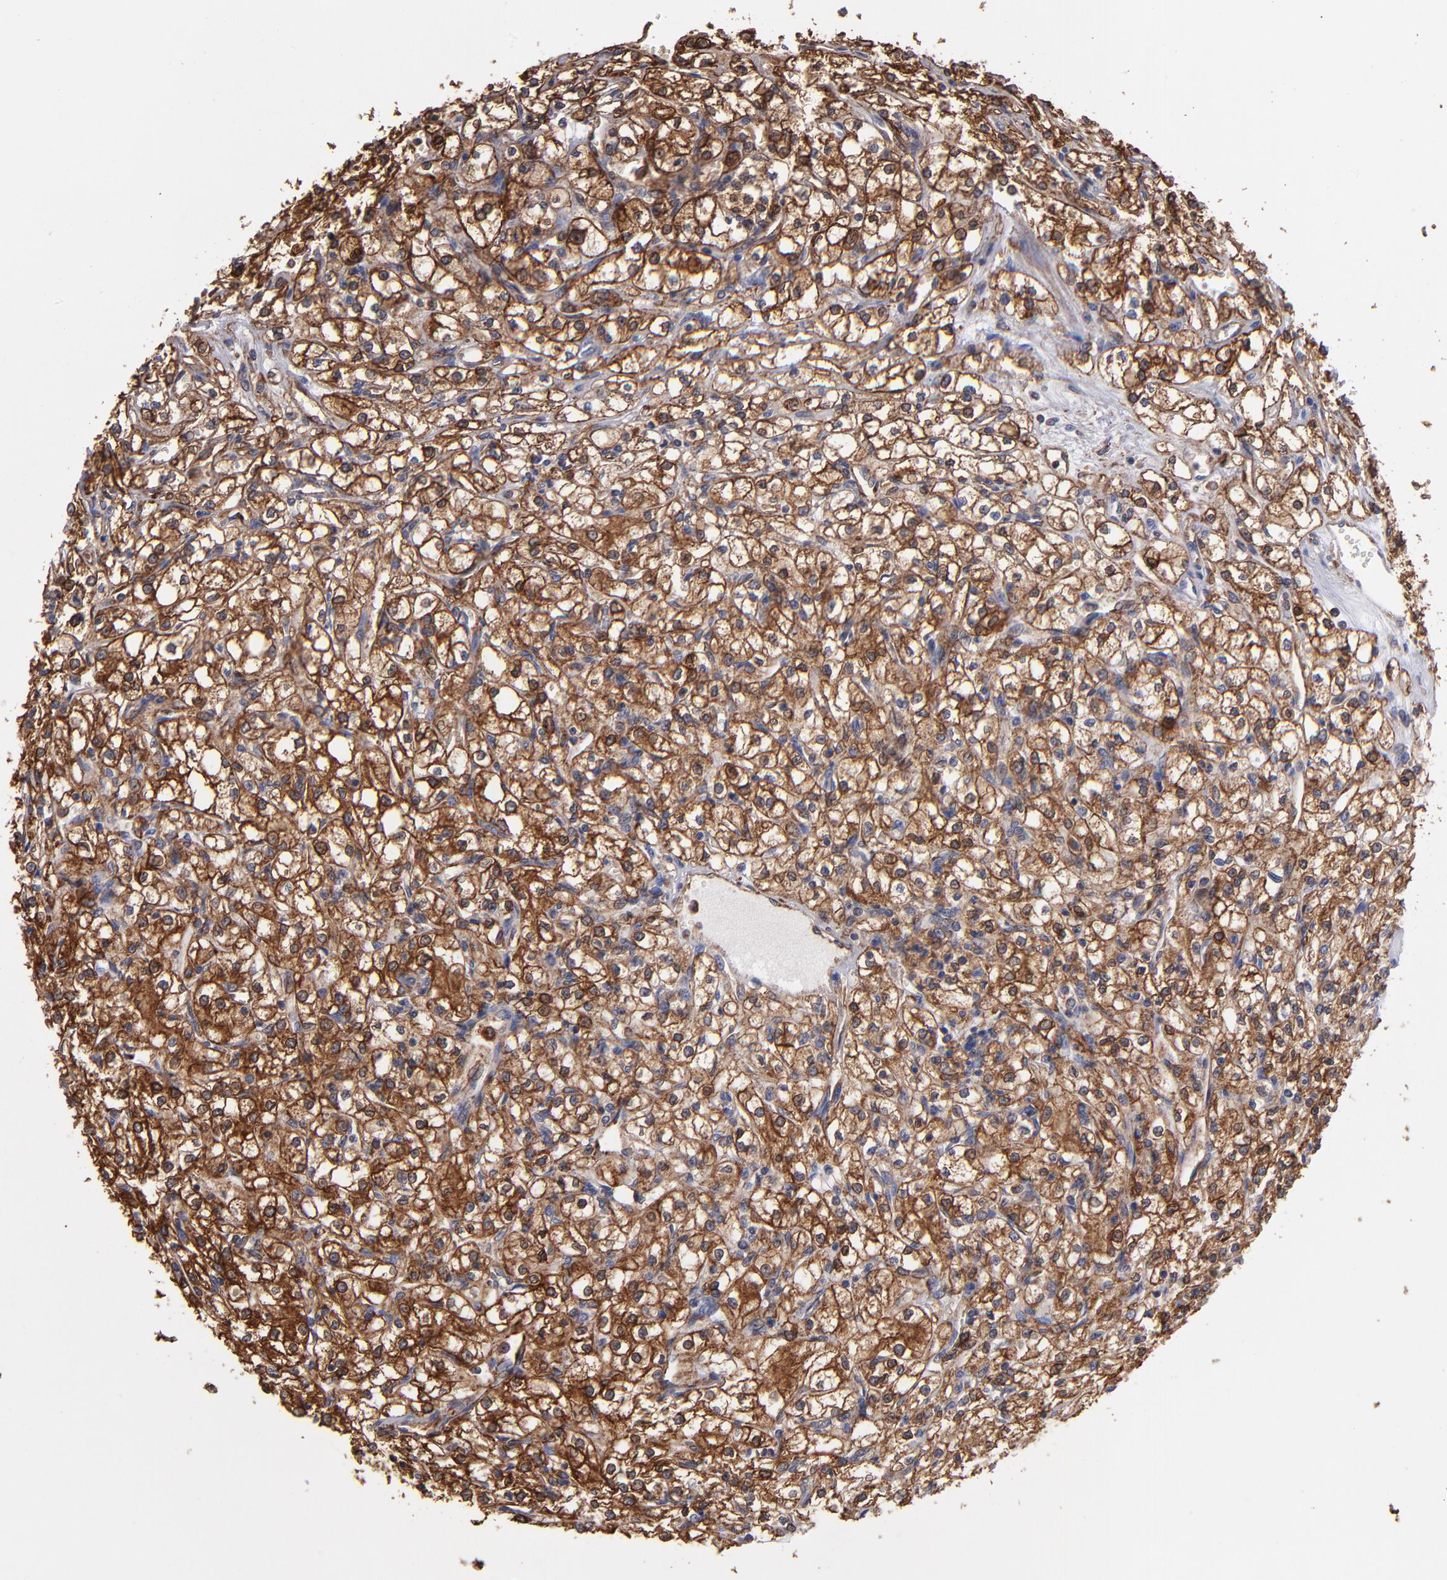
{"staining": {"intensity": "strong", "quantity": ">75%", "location": "cytoplasmic/membranous"}, "tissue": "renal cancer", "cell_type": "Tumor cells", "image_type": "cancer", "snomed": [{"axis": "morphology", "description": "Adenocarcinoma, NOS"}, {"axis": "topography", "description": "Kidney"}], "caption": "A histopathology image showing strong cytoplasmic/membranous positivity in about >75% of tumor cells in renal cancer, as visualized by brown immunohistochemical staining.", "gene": "MVP", "patient": {"sex": "male", "age": 61}}